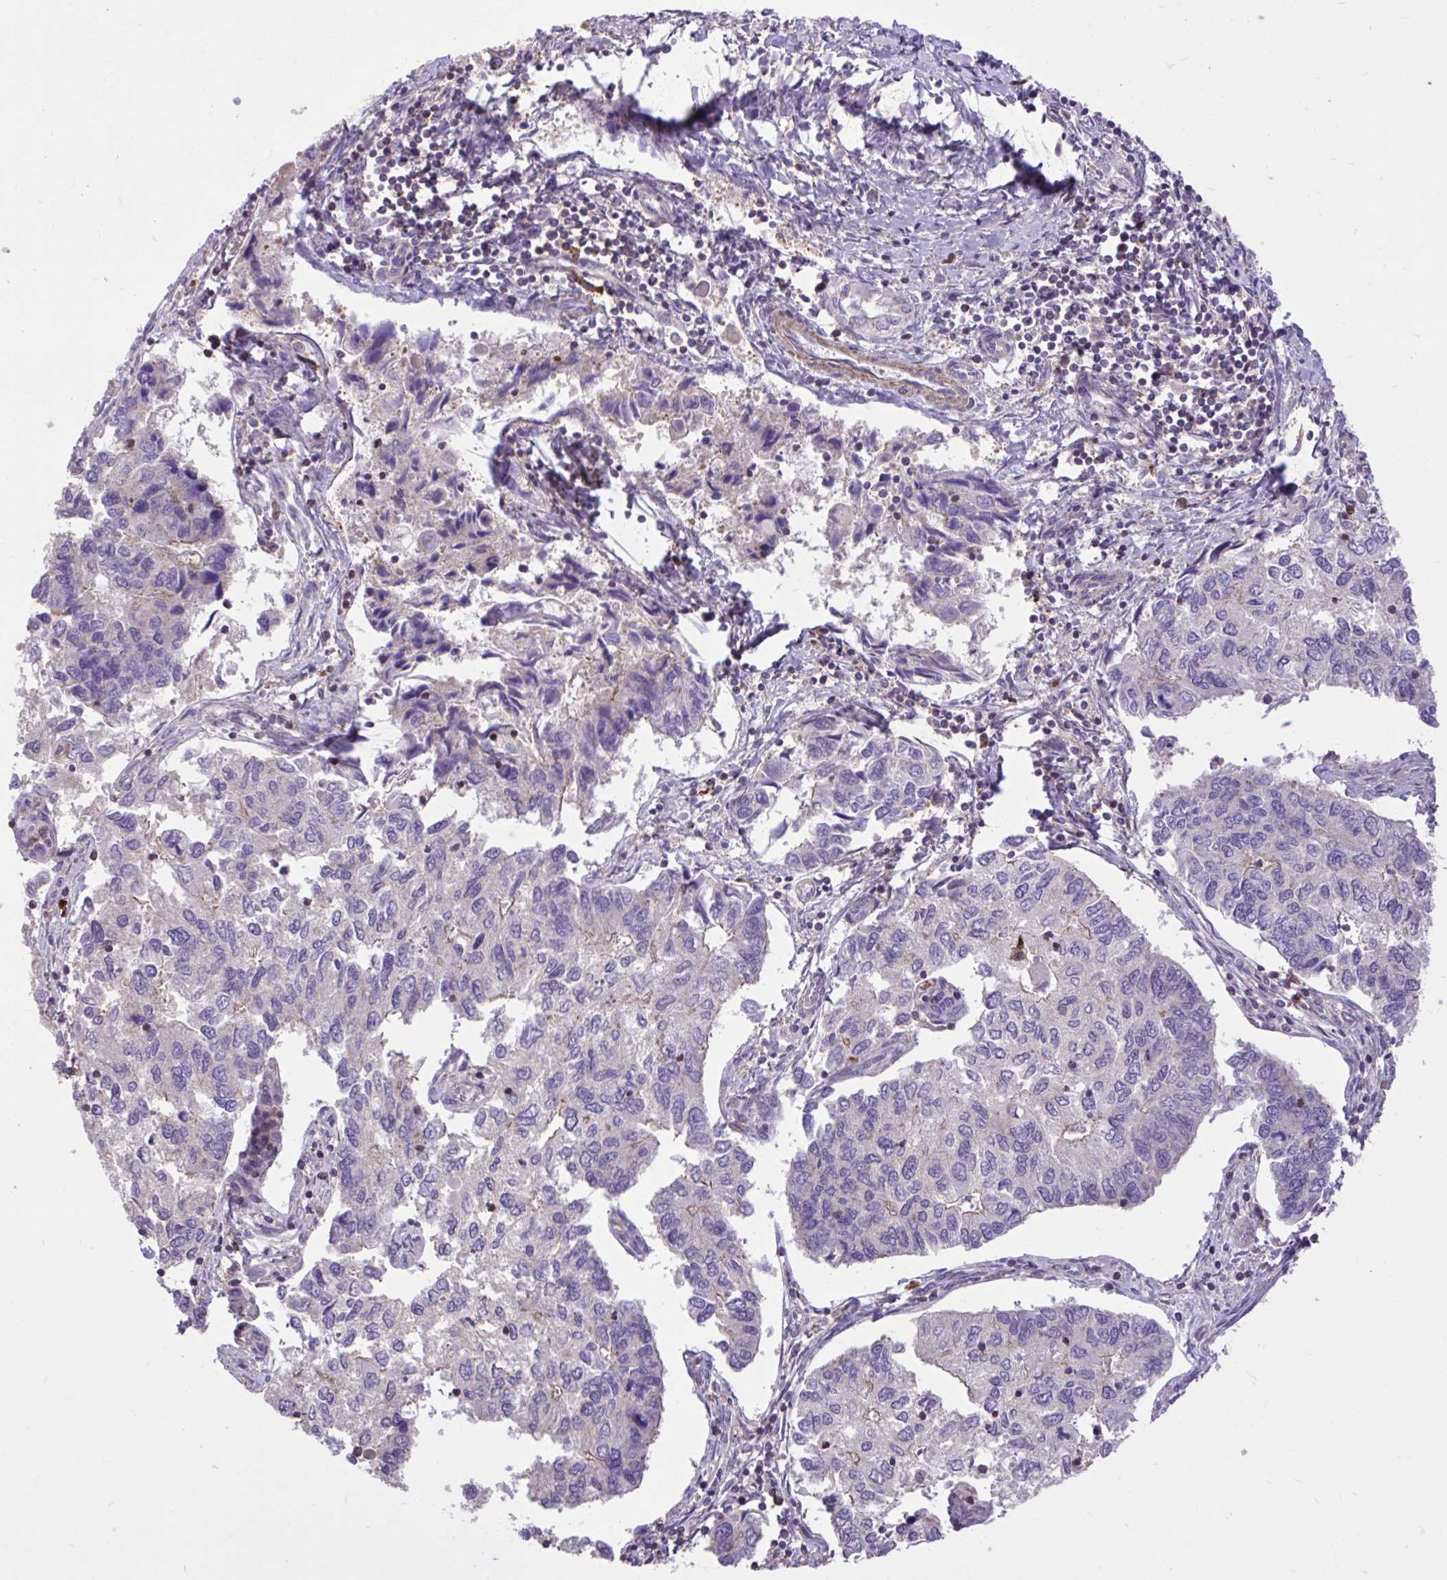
{"staining": {"intensity": "weak", "quantity": "<25%", "location": "cytoplasmic/membranous"}, "tissue": "endometrial cancer", "cell_type": "Tumor cells", "image_type": "cancer", "snomed": [{"axis": "morphology", "description": "Carcinoma, NOS"}, {"axis": "topography", "description": "Uterus"}], "caption": "This histopathology image is of endometrial cancer (carcinoma) stained with IHC to label a protein in brown with the nuclei are counter-stained blue. There is no expression in tumor cells. (DAB immunohistochemistry (IHC) with hematoxylin counter stain).", "gene": "IGFL2", "patient": {"sex": "female", "age": 76}}